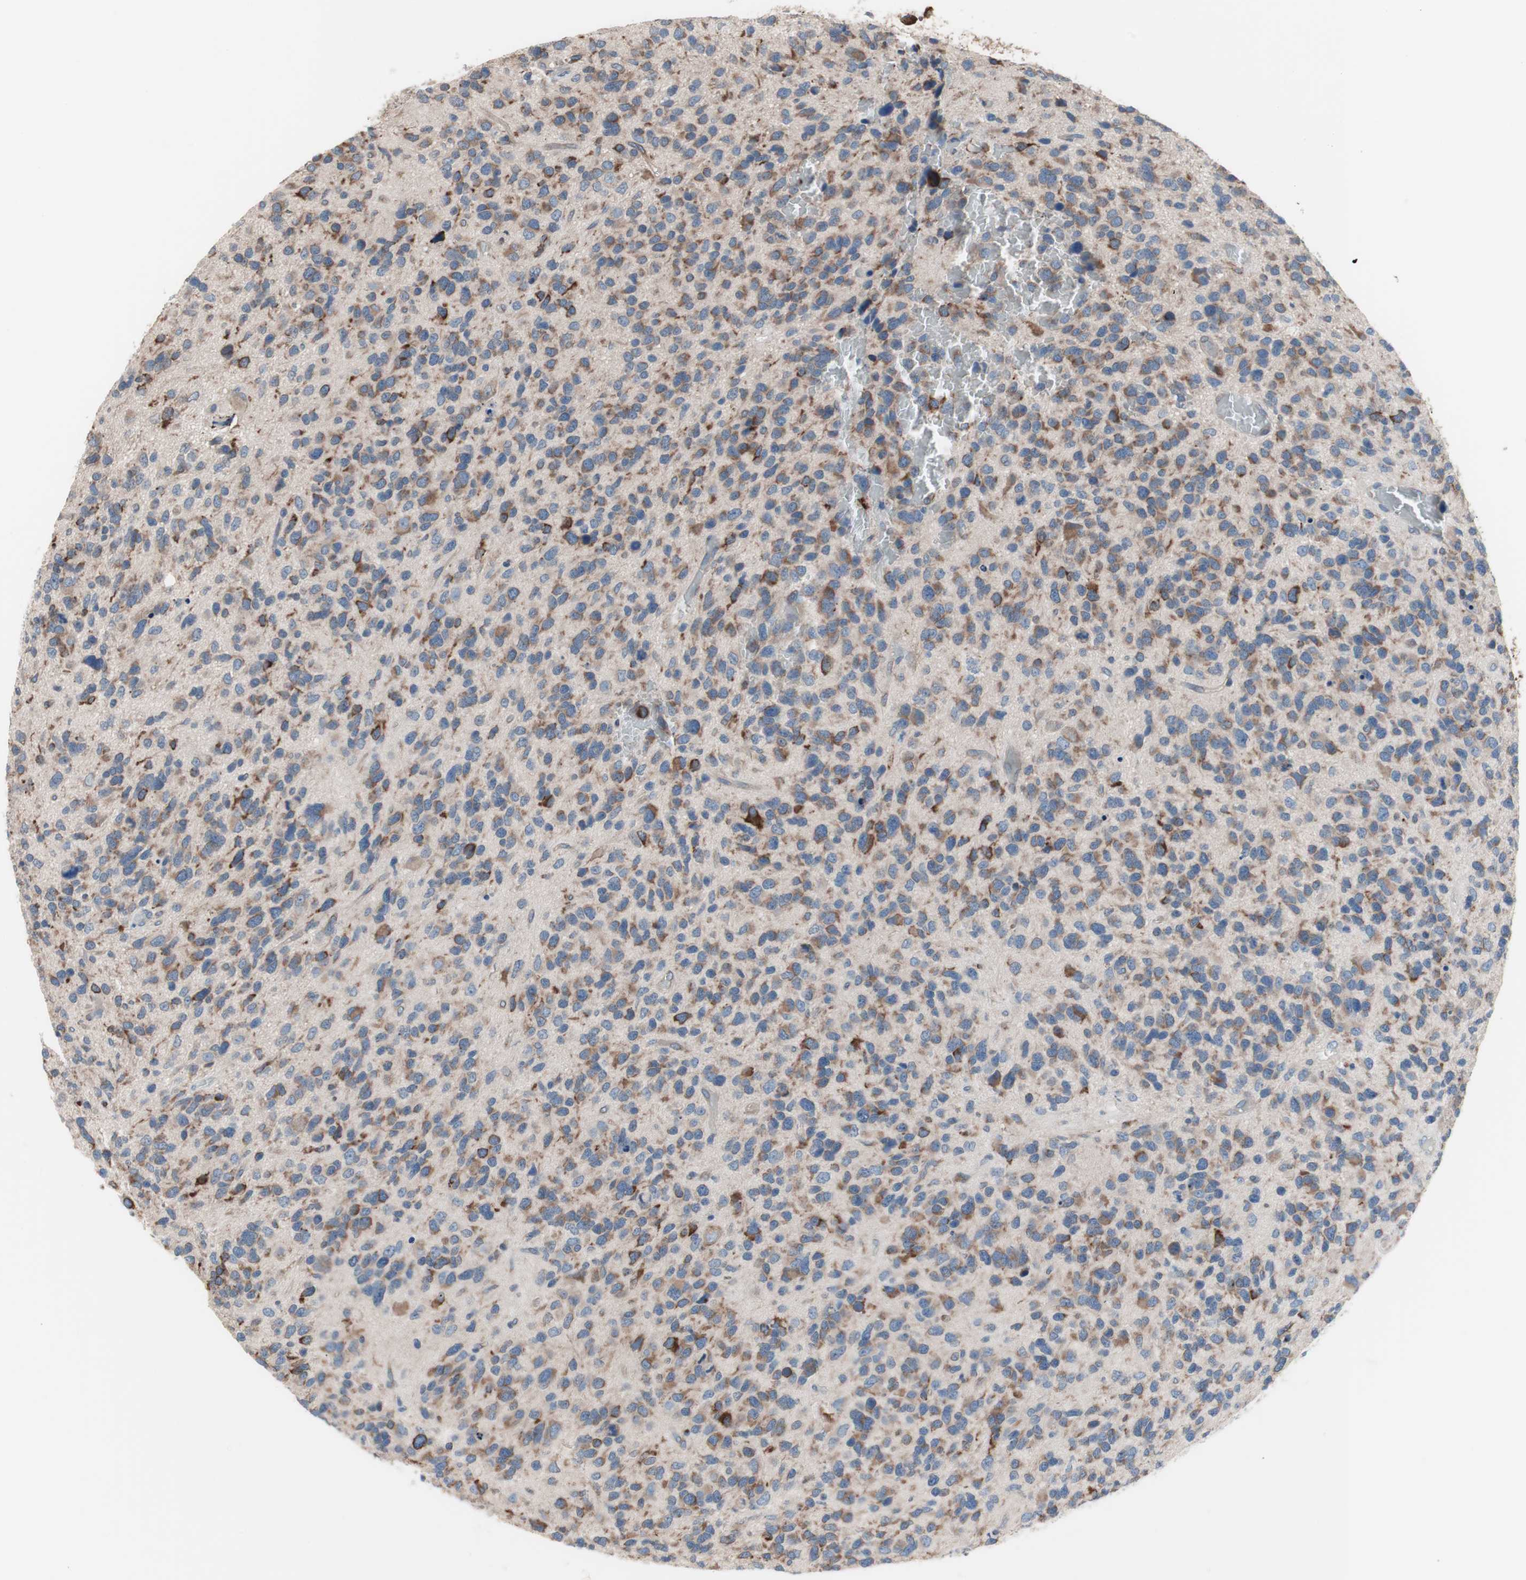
{"staining": {"intensity": "moderate", "quantity": "25%-75%", "location": "cytoplasmic/membranous"}, "tissue": "glioma", "cell_type": "Tumor cells", "image_type": "cancer", "snomed": [{"axis": "morphology", "description": "Glioma, malignant, High grade"}, {"axis": "topography", "description": "Brain"}], "caption": "High-magnification brightfield microscopy of high-grade glioma (malignant) stained with DAB (3,3'-diaminobenzidine) (brown) and counterstained with hematoxylin (blue). tumor cells exhibit moderate cytoplasmic/membranous staining is seen in approximately25%-75% of cells.", "gene": "SLC27A4", "patient": {"sex": "female", "age": 58}}